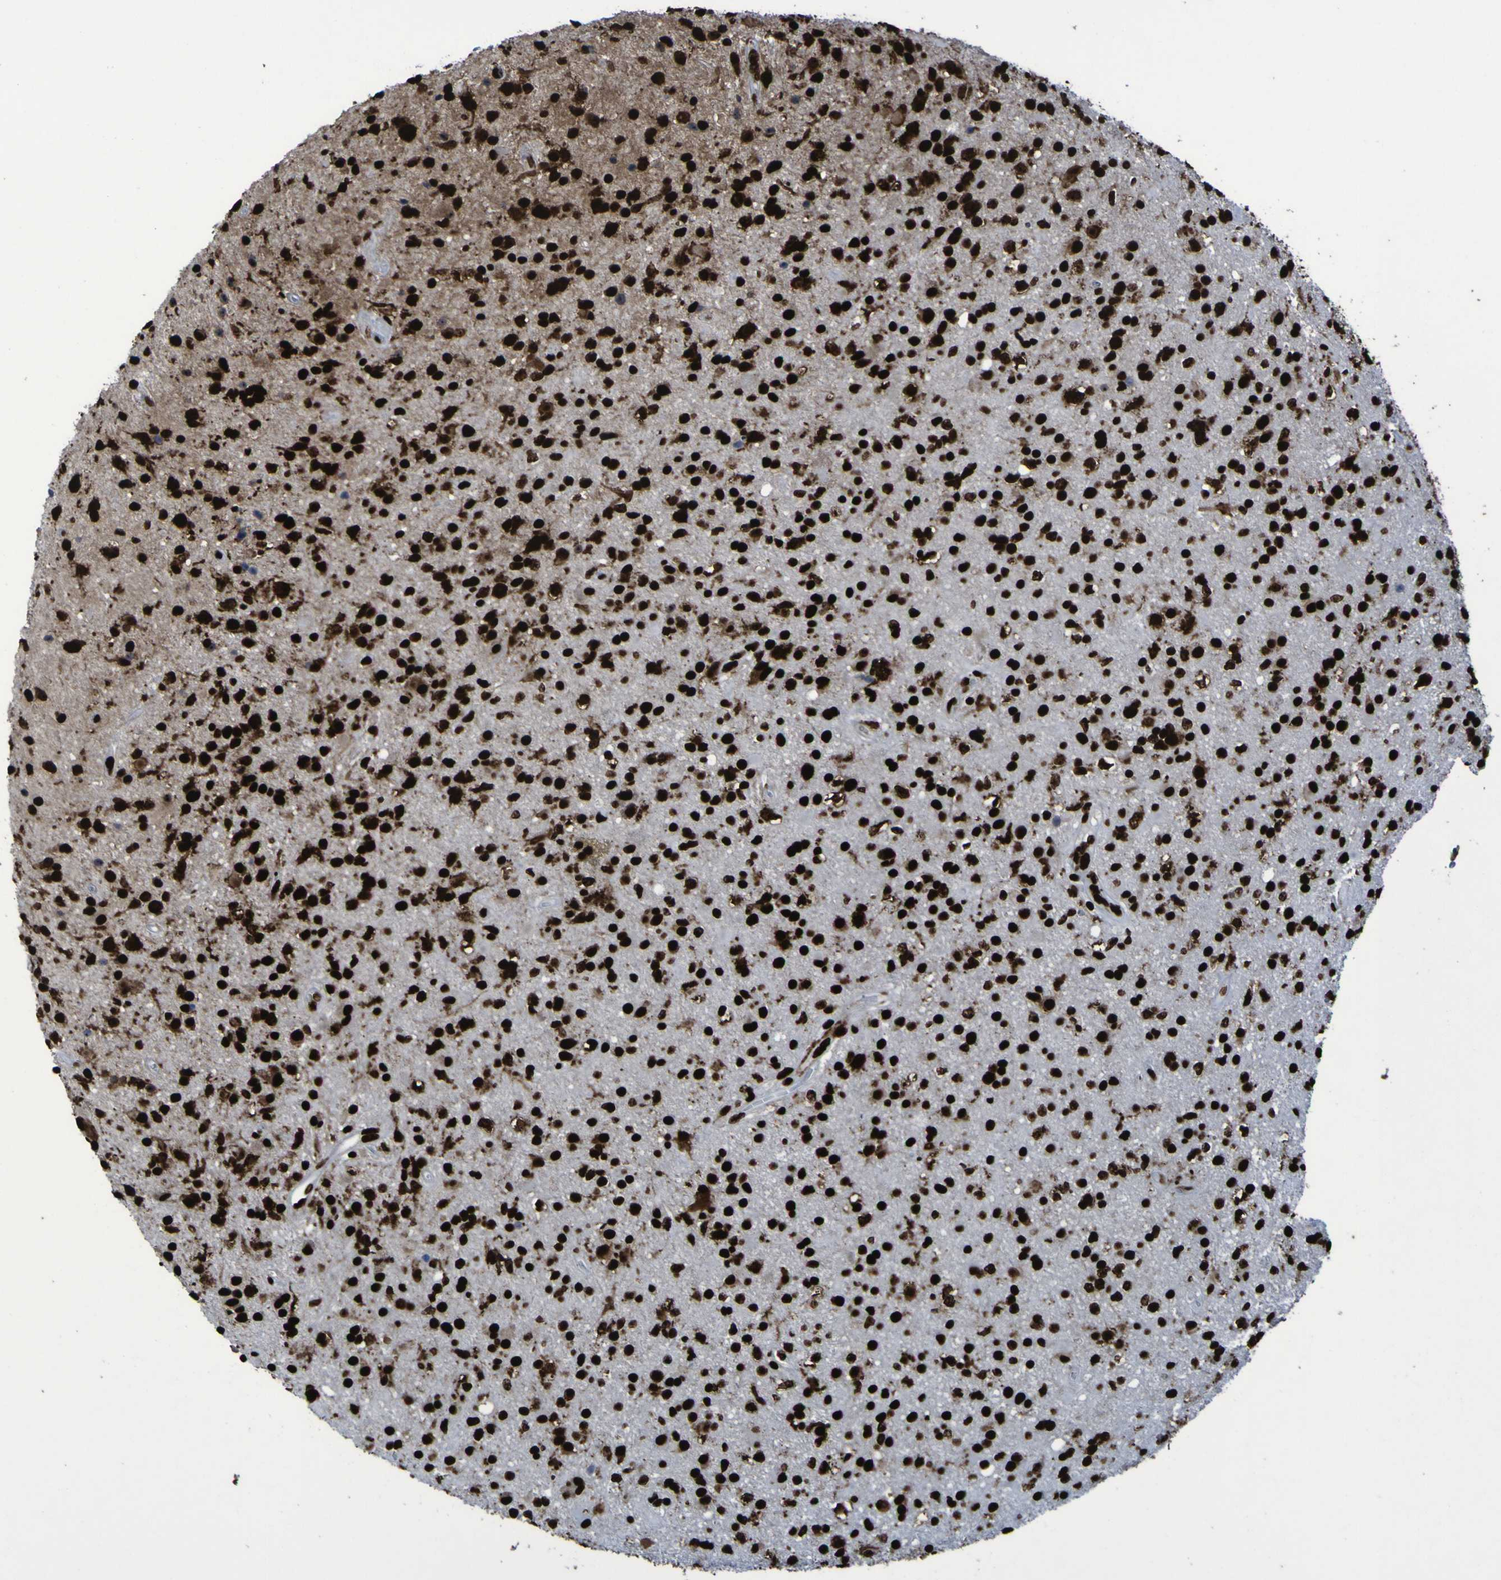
{"staining": {"intensity": "strong", "quantity": ">75%", "location": "nuclear"}, "tissue": "glioma", "cell_type": "Tumor cells", "image_type": "cancer", "snomed": [{"axis": "morphology", "description": "Glioma, malignant, High grade"}, {"axis": "topography", "description": "Brain"}], "caption": "About >75% of tumor cells in human glioma reveal strong nuclear protein positivity as visualized by brown immunohistochemical staining.", "gene": "NPM1", "patient": {"sex": "male", "age": 33}}